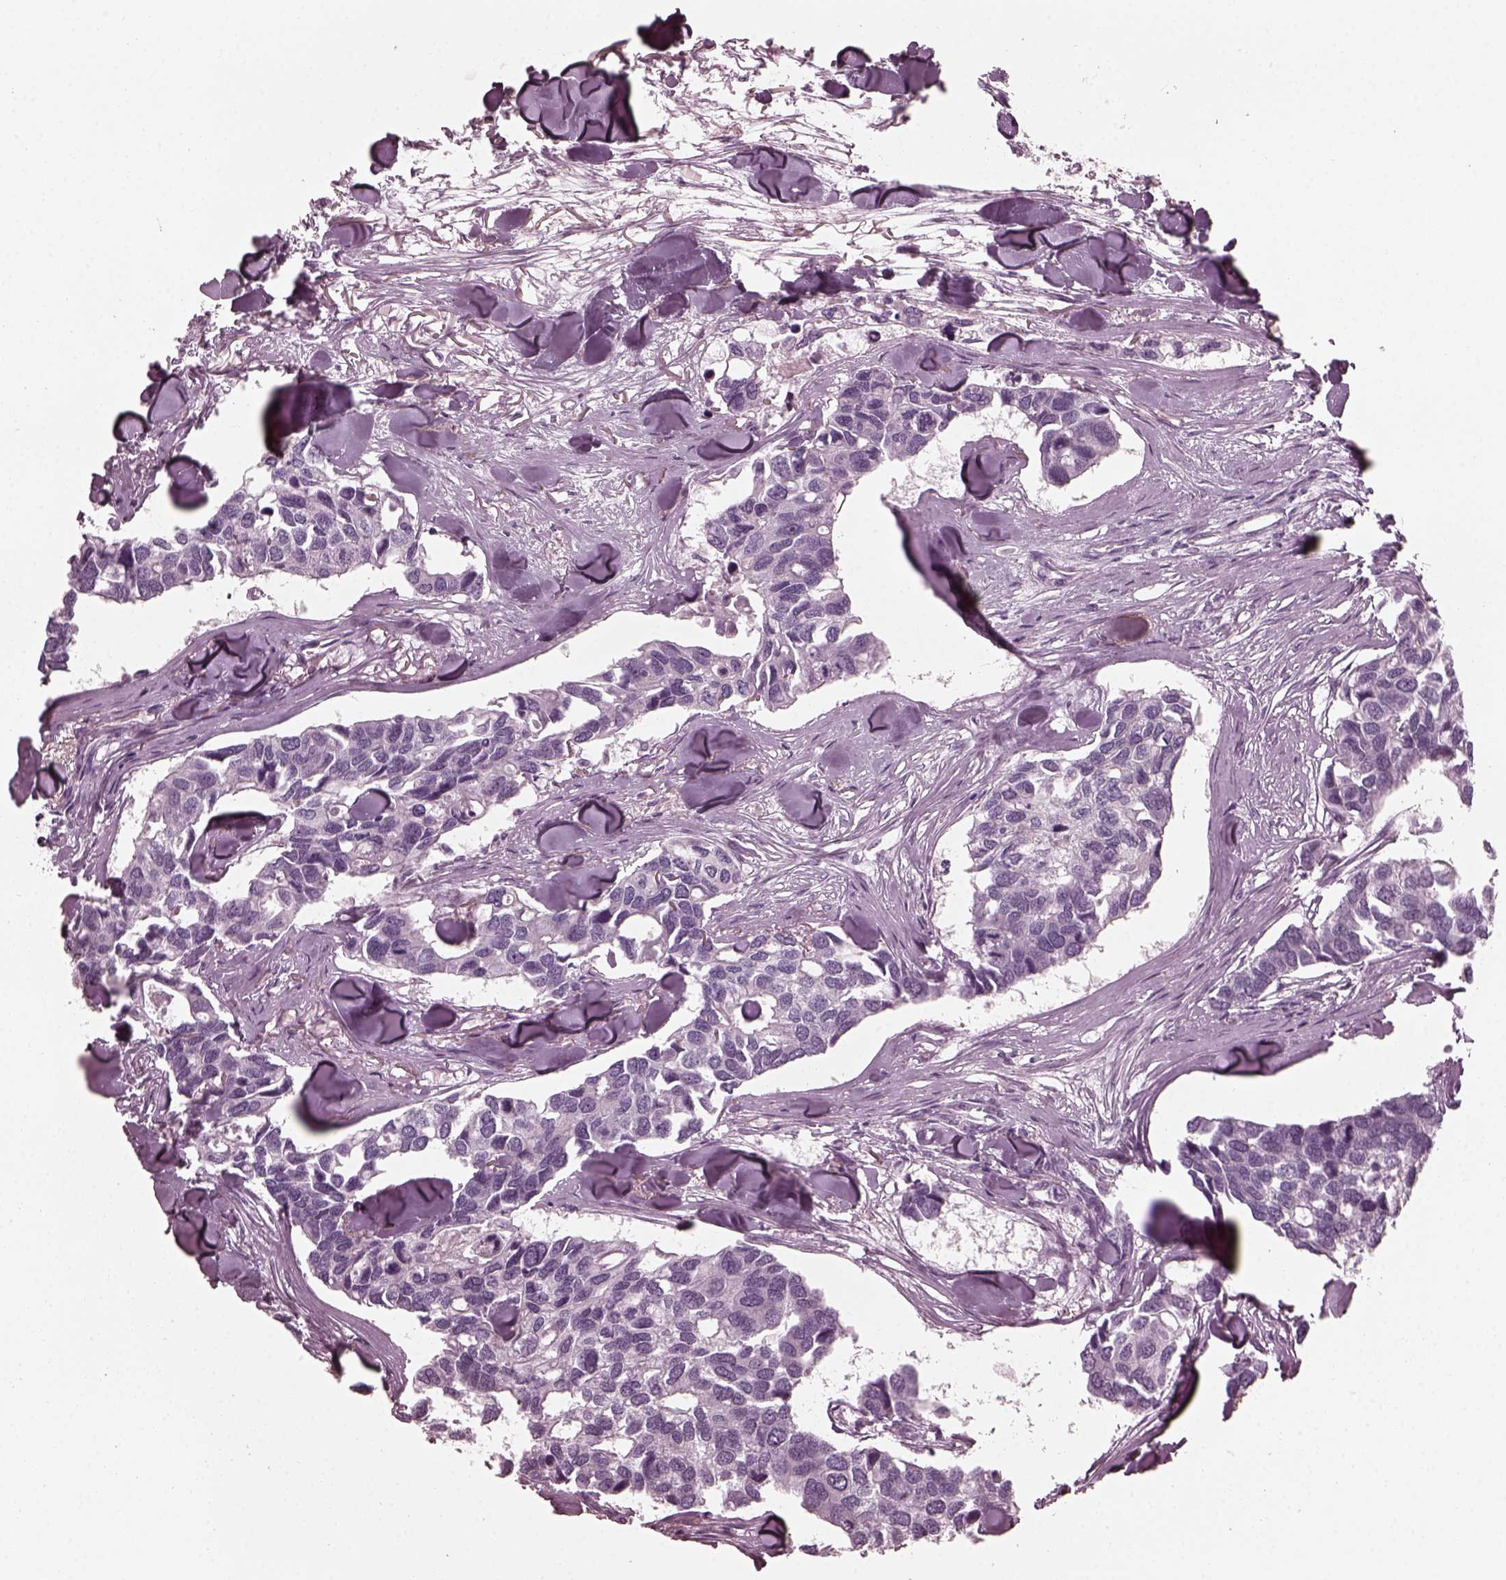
{"staining": {"intensity": "negative", "quantity": "none", "location": "none"}, "tissue": "breast cancer", "cell_type": "Tumor cells", "image_type": "cancer", "snomed": [{"axis": "morphology", "description": "Duct carcinoma"}, {"axis": "topography", "description": "Breast"}], "caption": "Tumor cells show no significant staining in breast infiltrating ductal carcinoma. (DAB immunohistochemistry, high magnification).", "gene": "GRM6", "patient": {"sex": "female", "age": 83}}